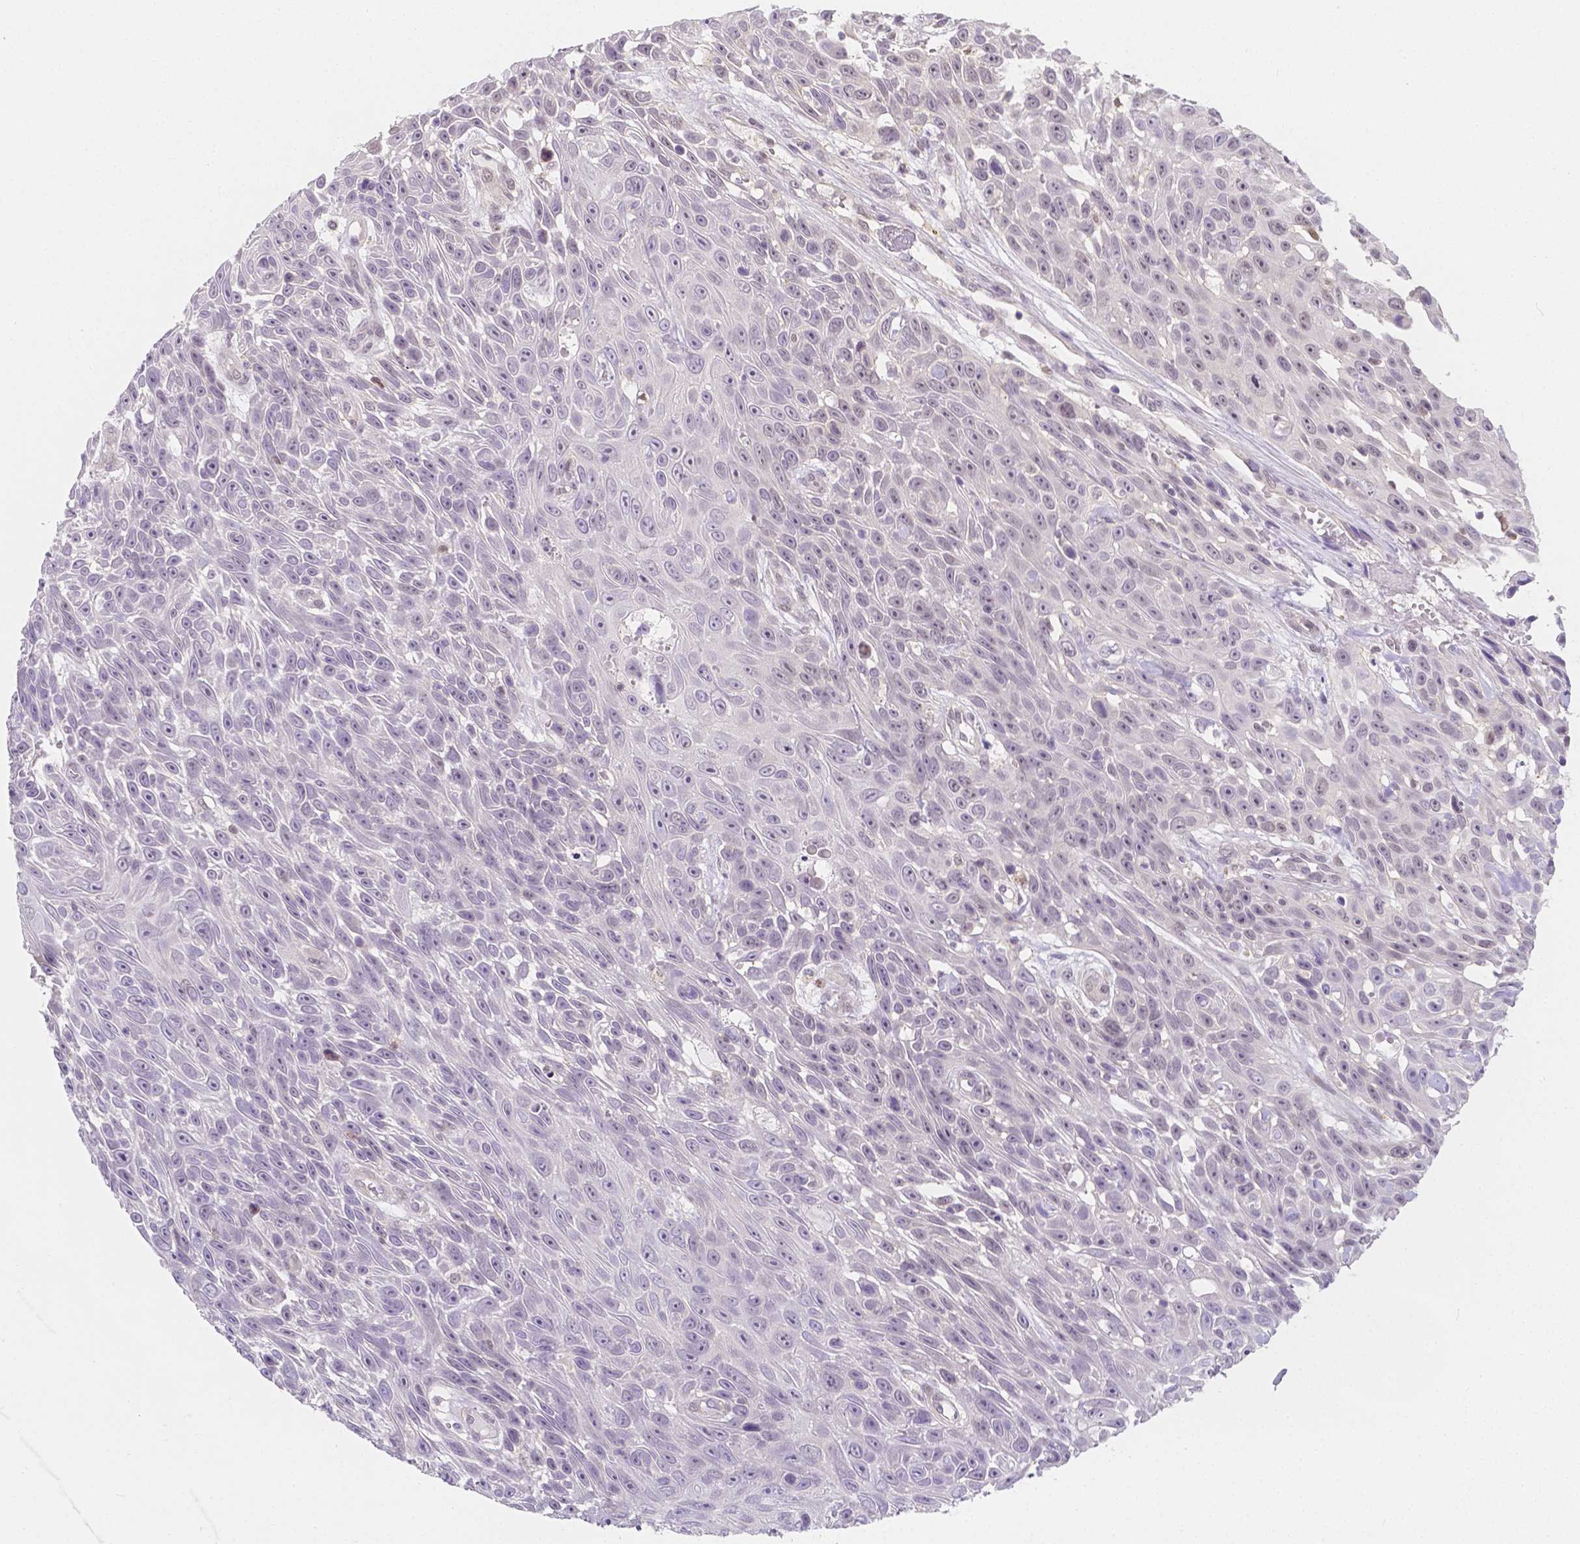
{"staining": {"intensity": "negative", "quantity": "none", "location": "none"}, "tissue": "skin cancer", "cell_type": "Tumor cells", "image_type": "cancer", "snomed": [{"axis": "morphology", "description": "Squamous cell carcinoma, NOS"}, {"axis": "topography", "description": "Skin"}], "caption": "Tumor cells are negative for brown protein staining in skin cancer.", "gene": "SGTB", "patient": {"sex": "male", "age": 82}}